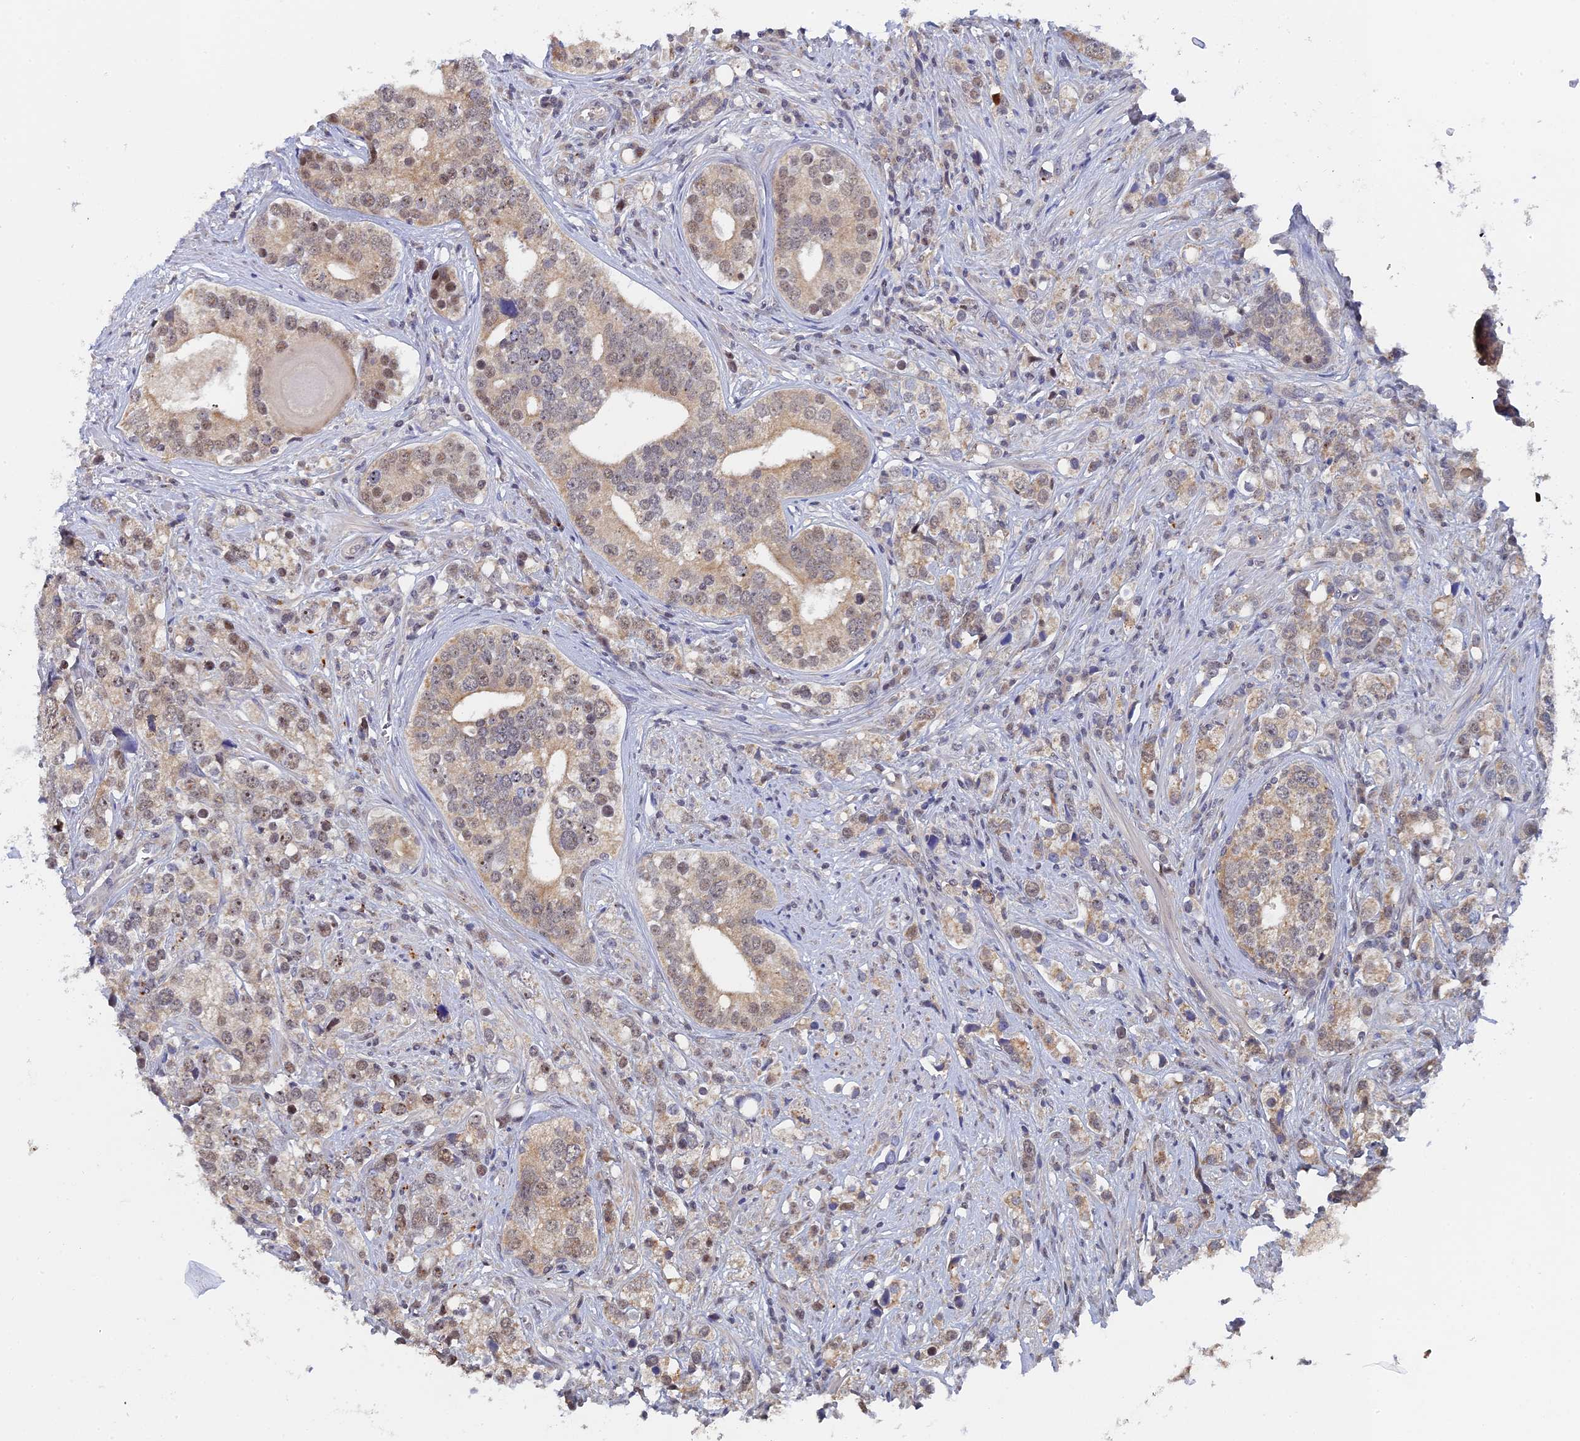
{"staining": {"intensity": "weak", "quantity": "25%-75%", "location": "cytoplasmic/membranous,nuclear"}, "tissue": "prostate cancer", "cell_type": "Tumor cells", "image_type": "cancer", "snomed": [{"axis": "morphology", "description": "Adenocarcinoma, High grade"}, {"axis": "topography", "description": "Prostate"}], "caption": "Prostate high-grade adenocarcinoma stained for a protein shows weak cytoplasmic/membranous and nuclear positivity in tumor cells.", "gene": "MIGA2", "patient": {"sex": "male", "age": 71}}